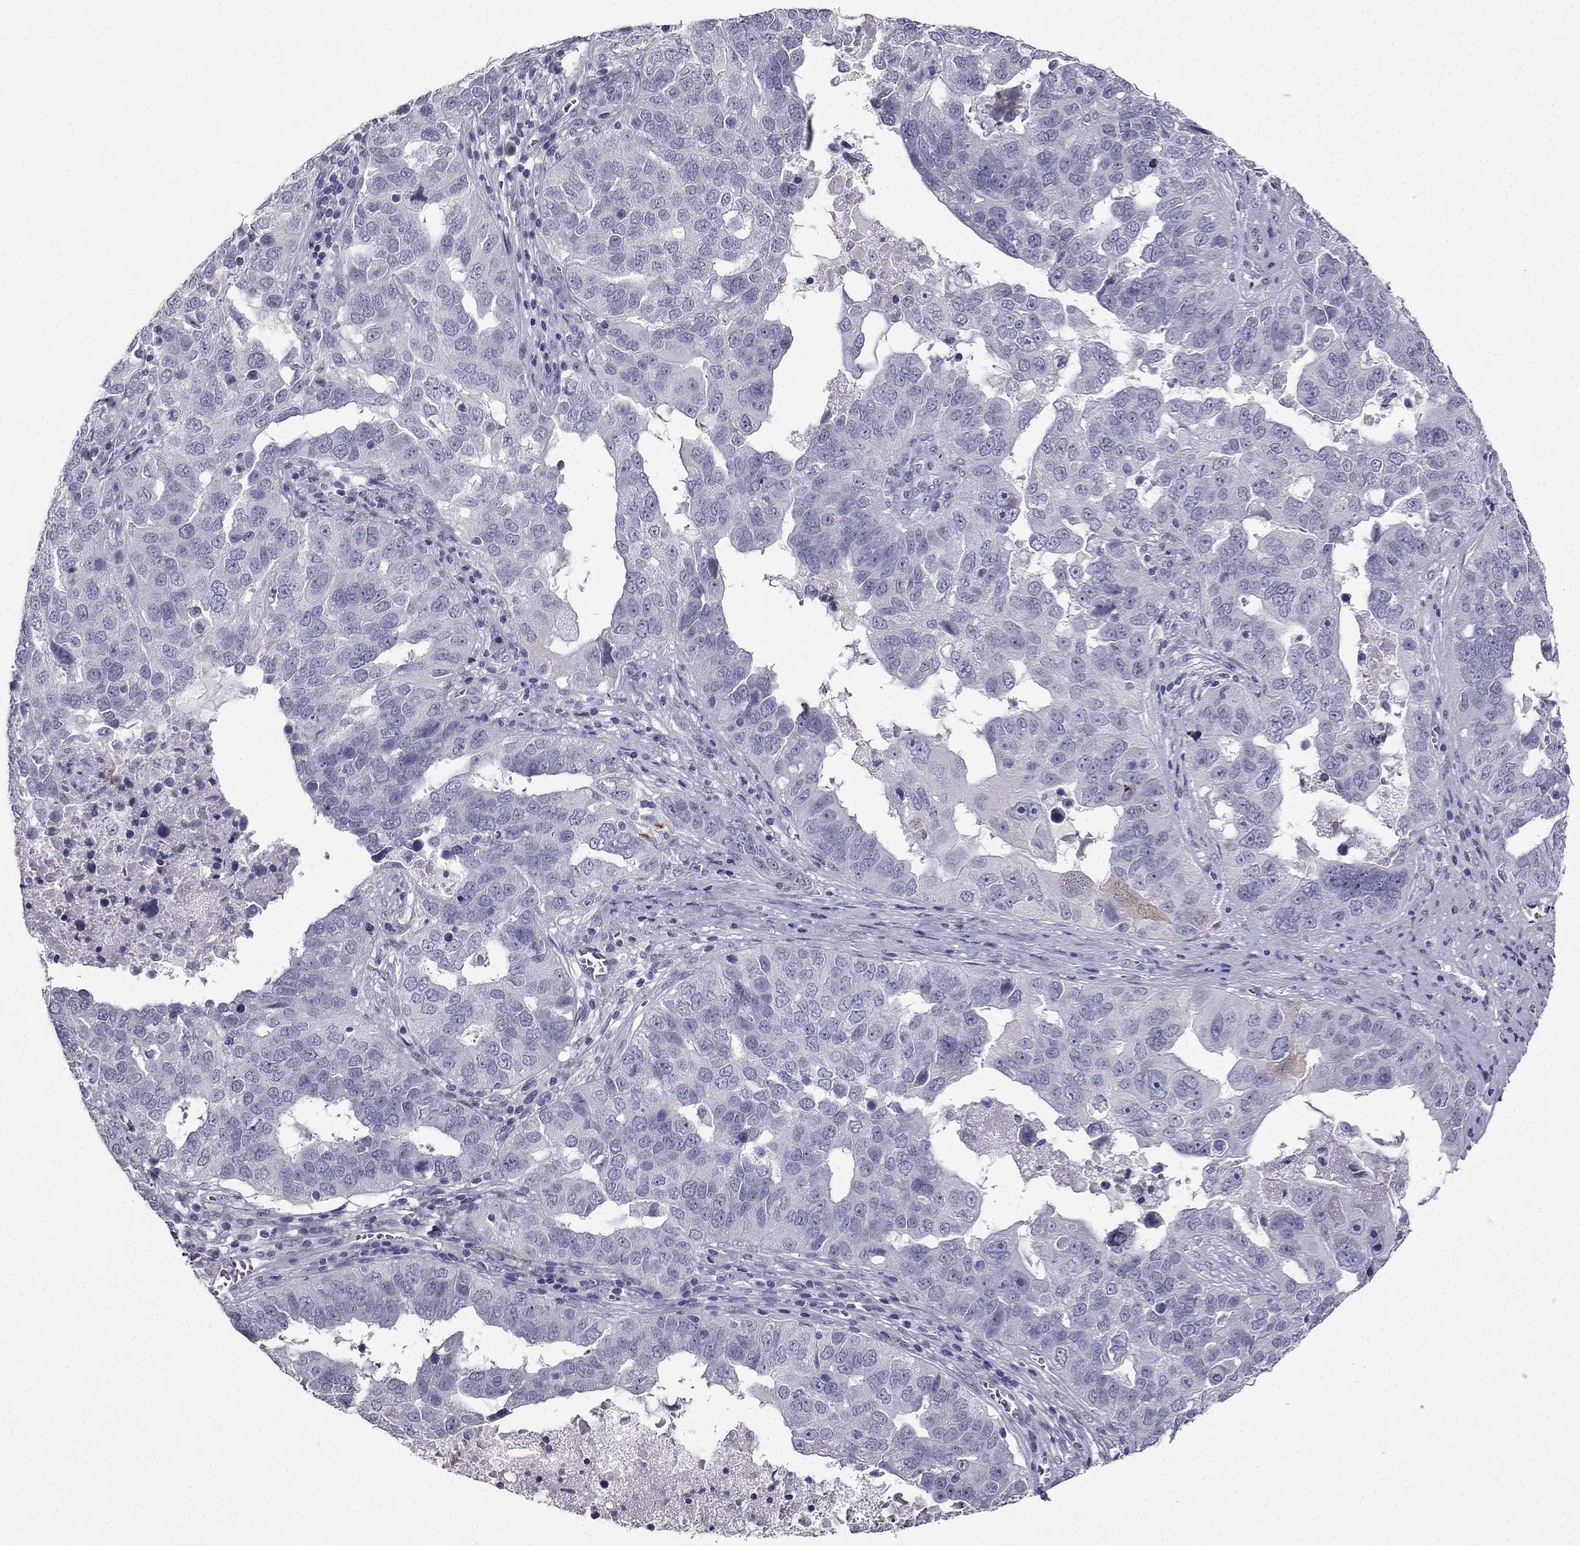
{"staining": {"intensity": "negative", "quantity": "none", "location": "none"}, "tissue": "ovarian cancer", "cell_type": "Tumor cells", "image_type": "cancer", "snomed": [{"axis": "morphology", "description": "Carcinoma, endometroid"}, {"axis": "topography", "description": "Soft tissue"}, {"axis": "topography", "description": "Ovary"}], "caption": "Endometroid carcinoma (ovarian) stained for a protein using immunohistochemistry (IHC) reveals no positivity tumor cells.", "gene": "CALB2", "patient": {"sex": "female", "age": 52}}